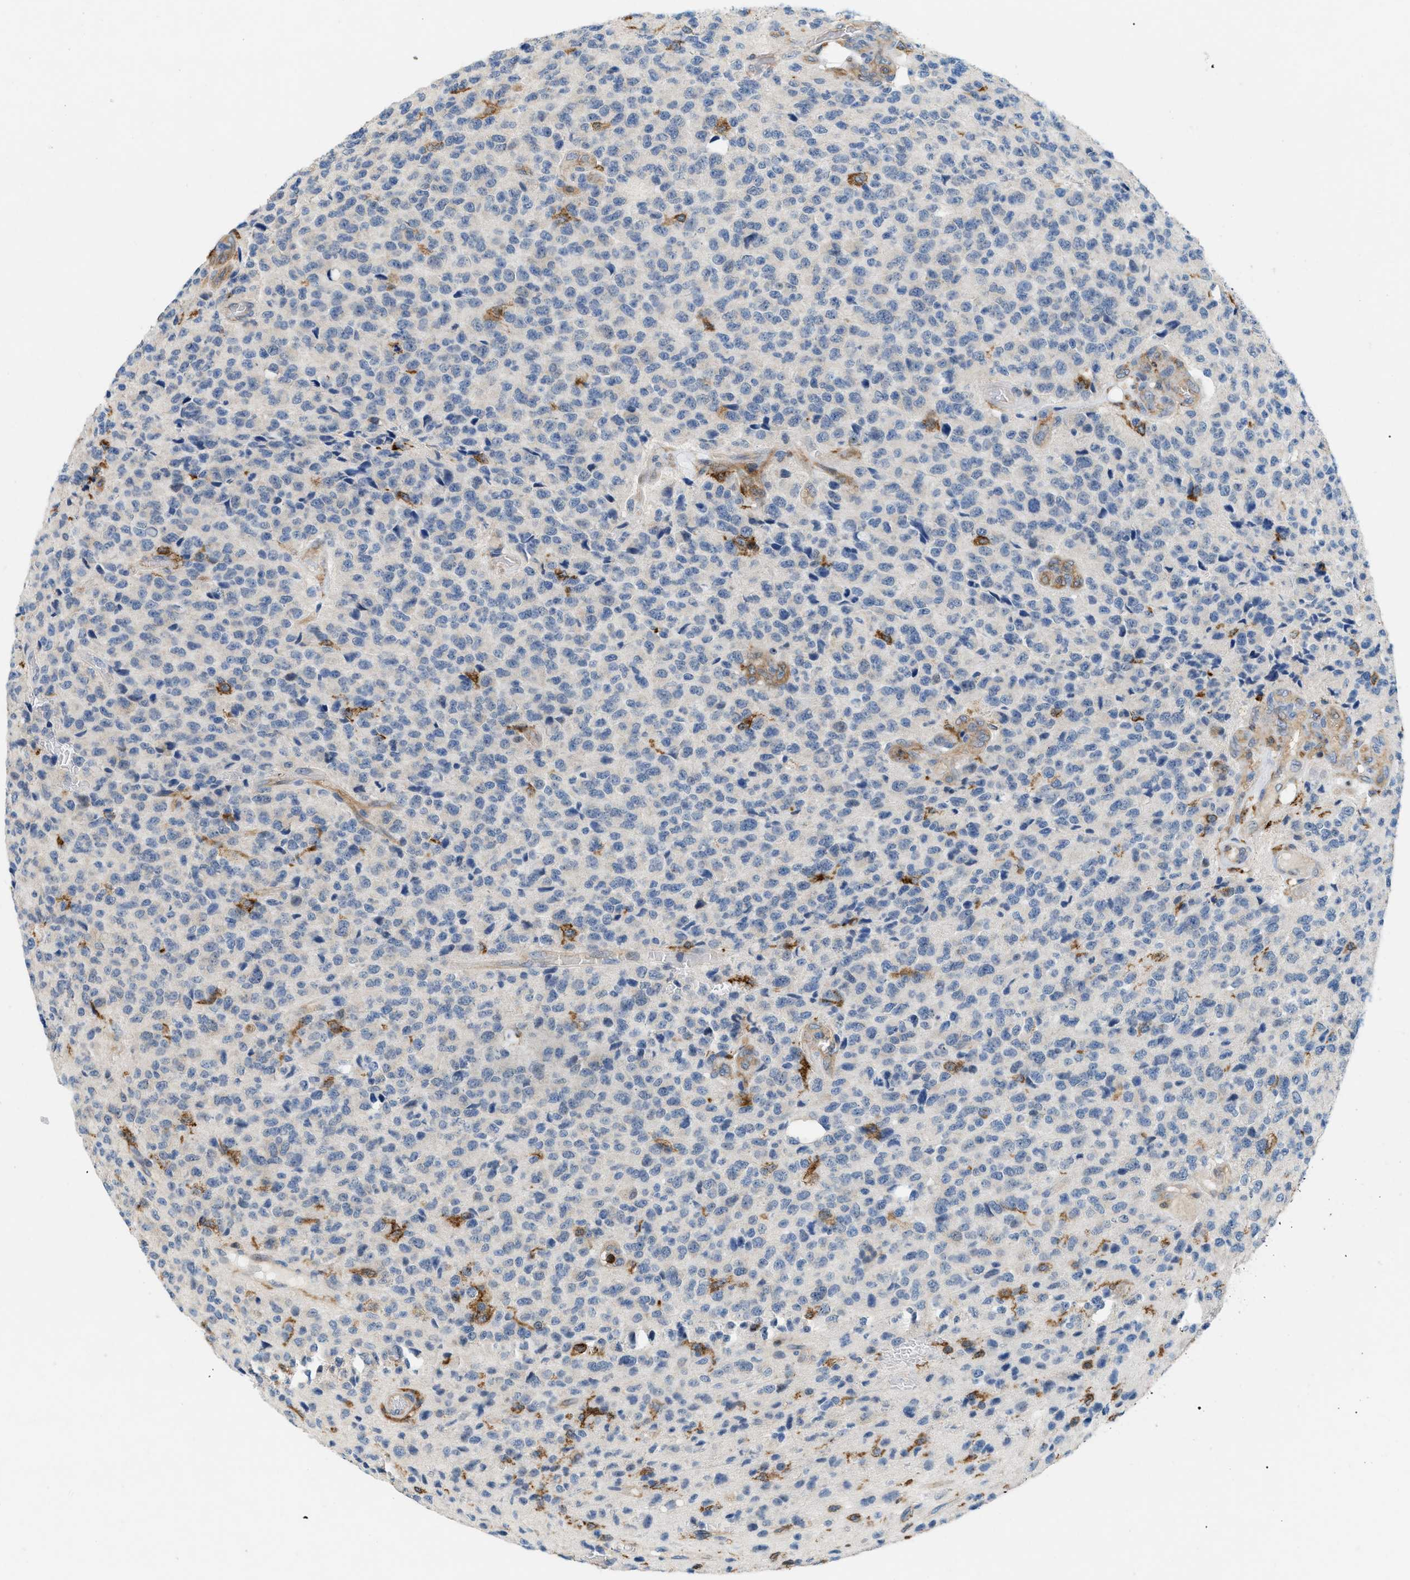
{"staining": {"intensity": "negative", "quantity": "none", "location": "none"}, "tissue": "glioma", "cell_type": "Tumor cells", "image_type": "cancer", "snomed": [{"axis": "morphology", "description": "Glioma, malignant, High grade"}, {"axis": "topography", "description": "pancreas cauda"}], "caption": "This is an immunohistochemistry micrograph of glioma. There is no positivity in tumor cells.", "gene": "INPP5D", "patient": {"sex": "male", "age": 60}}